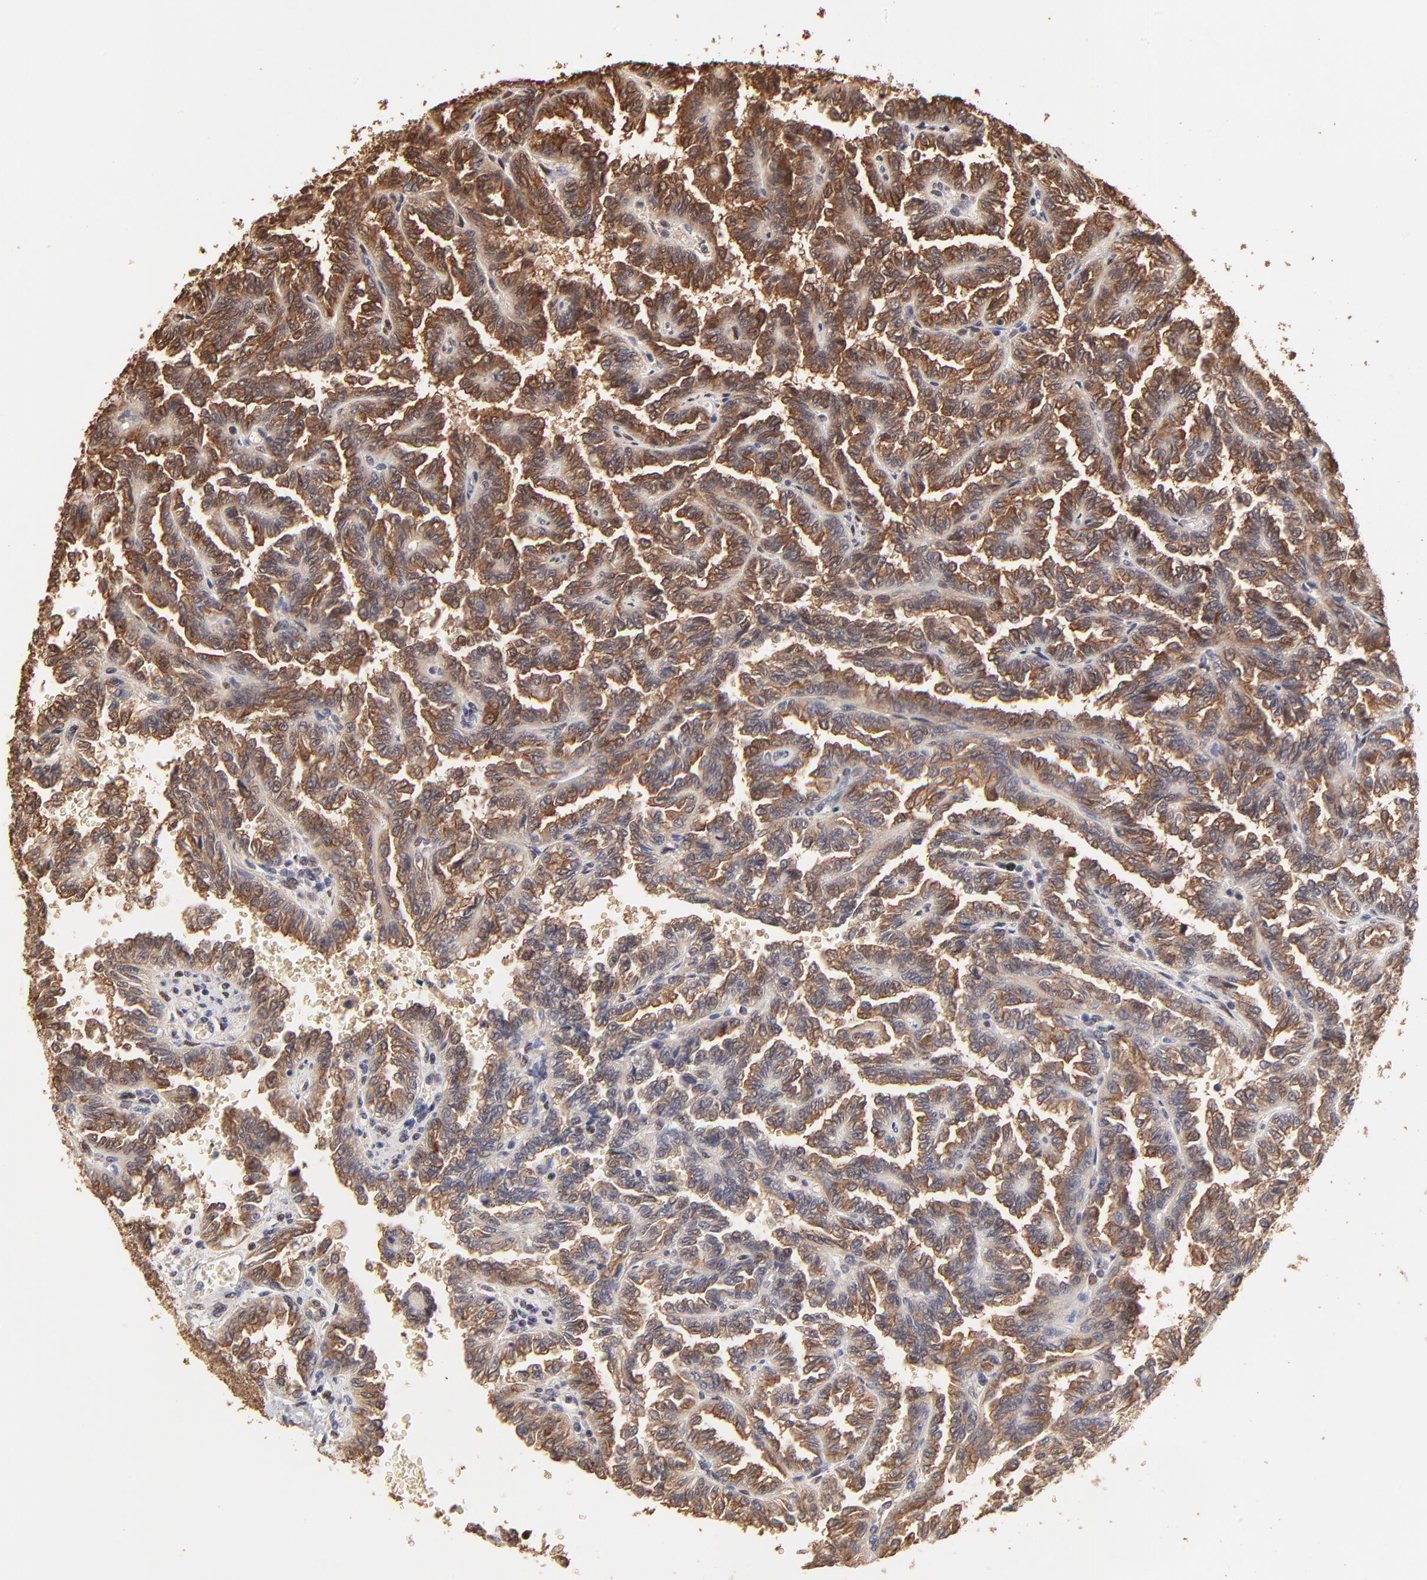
{"staining": {"intensity": "moderate", "quantity": ">75%", "location": "cytoplasmic/membranous"}, "tissue": "renal cancer", "cell_type": "Tumor cells", "image_type": "cancer", "snomed": [{"axis": "morphology", "description": "Inflammation, NOS"}, {"axis": "morphology", "description": "Adenocarcinoma, NOS"}, {"axis": "topography", "description": "Kidney"}], "caption": "A brown stain highlights moderate cytoplasmic/membranous positivity of a protein in human renal adenocarcinoma tumor cells. The staining is performed using DAB brown chromogen to label protein expression. The nuclei are counter-stained blue using hematoxylin.", "gene": "BIRC5", "patient": {"sex": "male", "age": 68}}